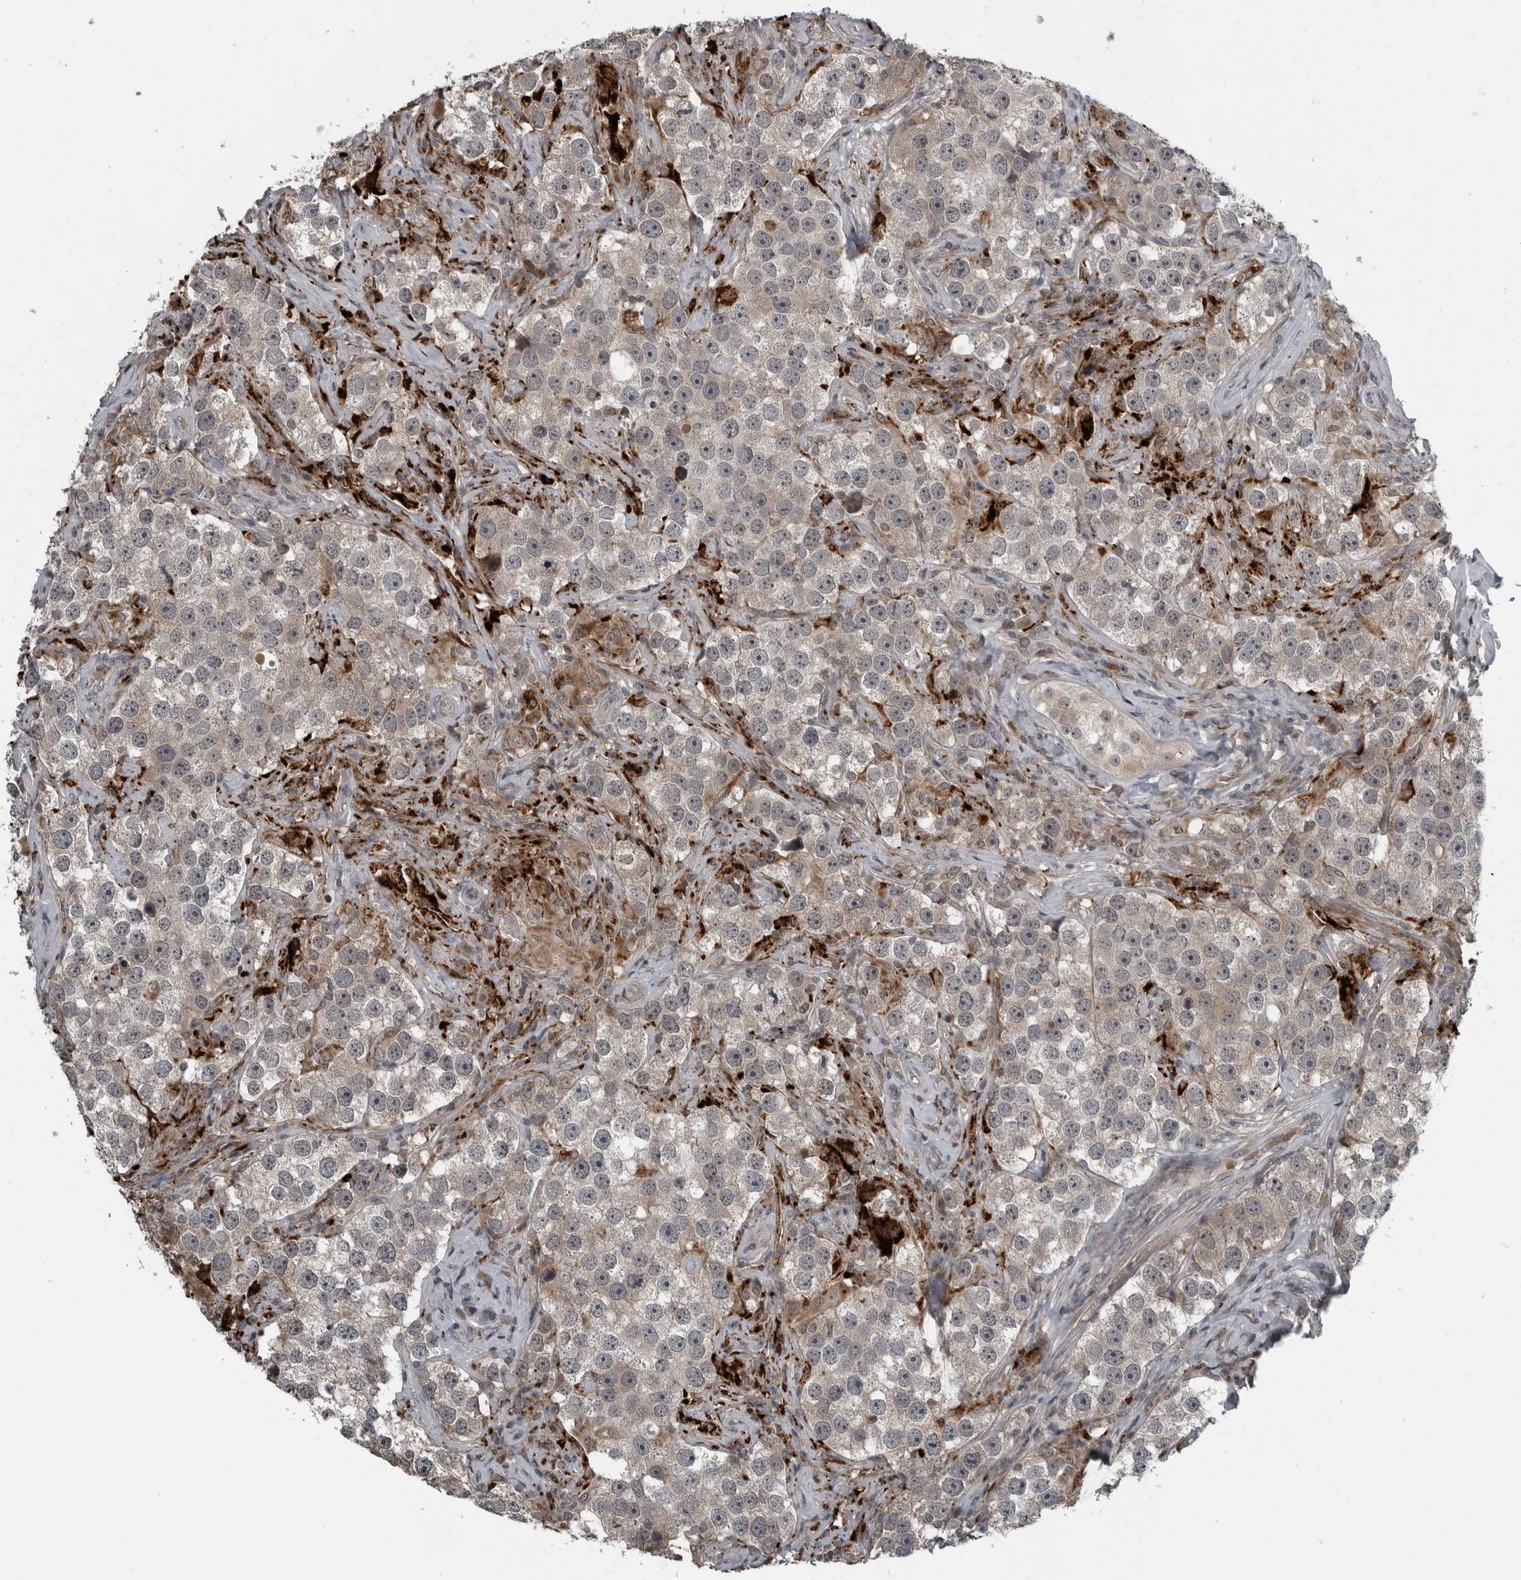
{"staining": {"intensity": "weak", "quantity": "<25%", "location": "cytoplasmic/membranous"}, "tissue": "testis cancer", "cell_type": "Tumor cells", "image_type": "cancer", "snomed": [{"axis": "morphology", "description": "Seminoma, NOS"}, {"axis": "topography", "description": "Testis"}], "caption": "Immunohistochemical staining of human seminoma (testis) demonstrates no significant positivity in tumor cells.", "gene": "GAK", "patient": {"sex": "male", "age": 49}}